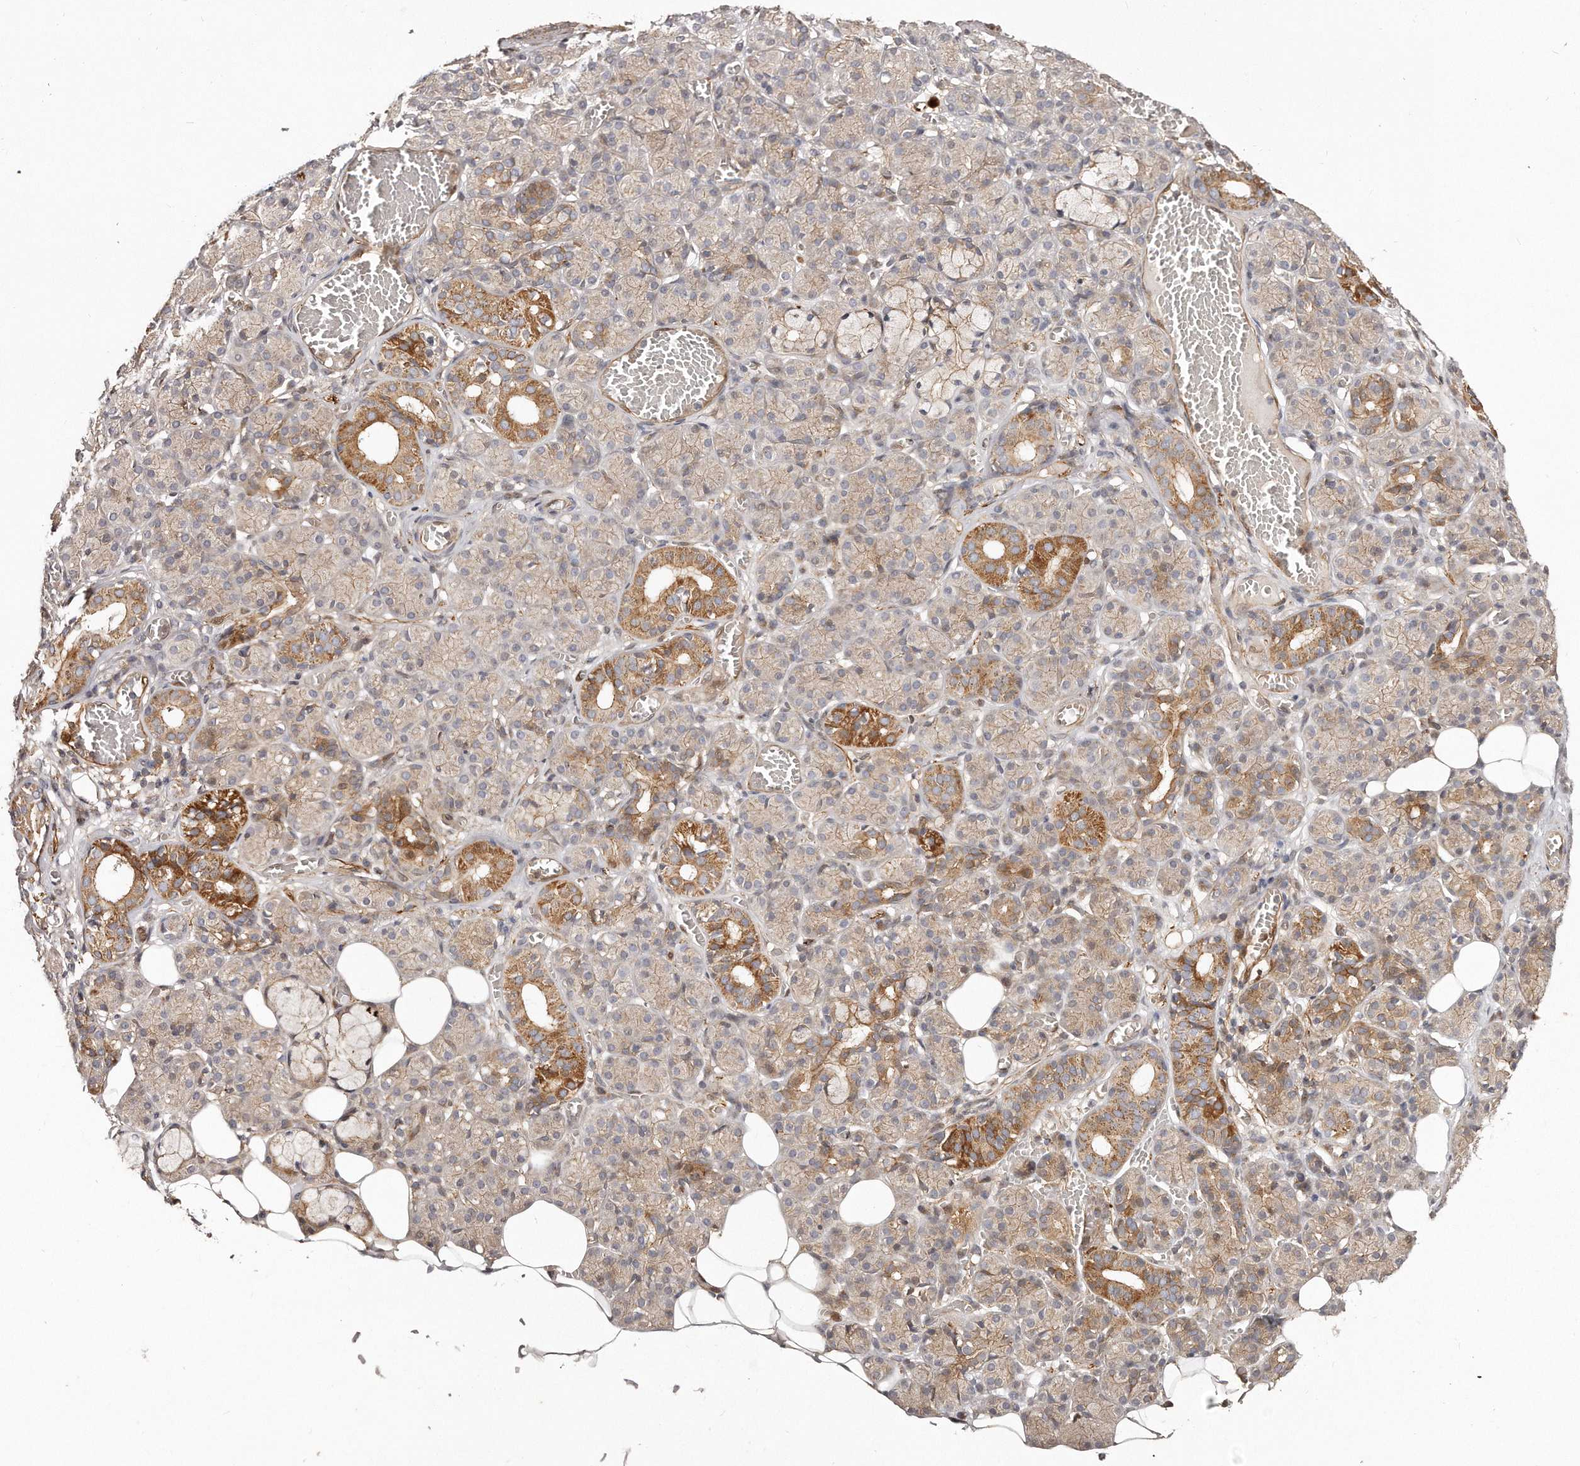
{"staining": {"intensity": "strong", "quantity": "<25%", "location": "cytoplasmic/membranous"}, "tissue": "salivary gland", "cell_type": "Glandular cells", "image_type": "normal", "snomed": [{"axis": "morphology", "description": "Normal tissue, NOS"}, {"axis": "topography", "description": "Salivary gland"}], "caption": "Protein staining exhibits strong cytoplasmic/membranous positivity in about <25% of glandular cells in benign salivary gland.", "gene": "GBP4", "patient": {"sex": "male", "age": 63}}